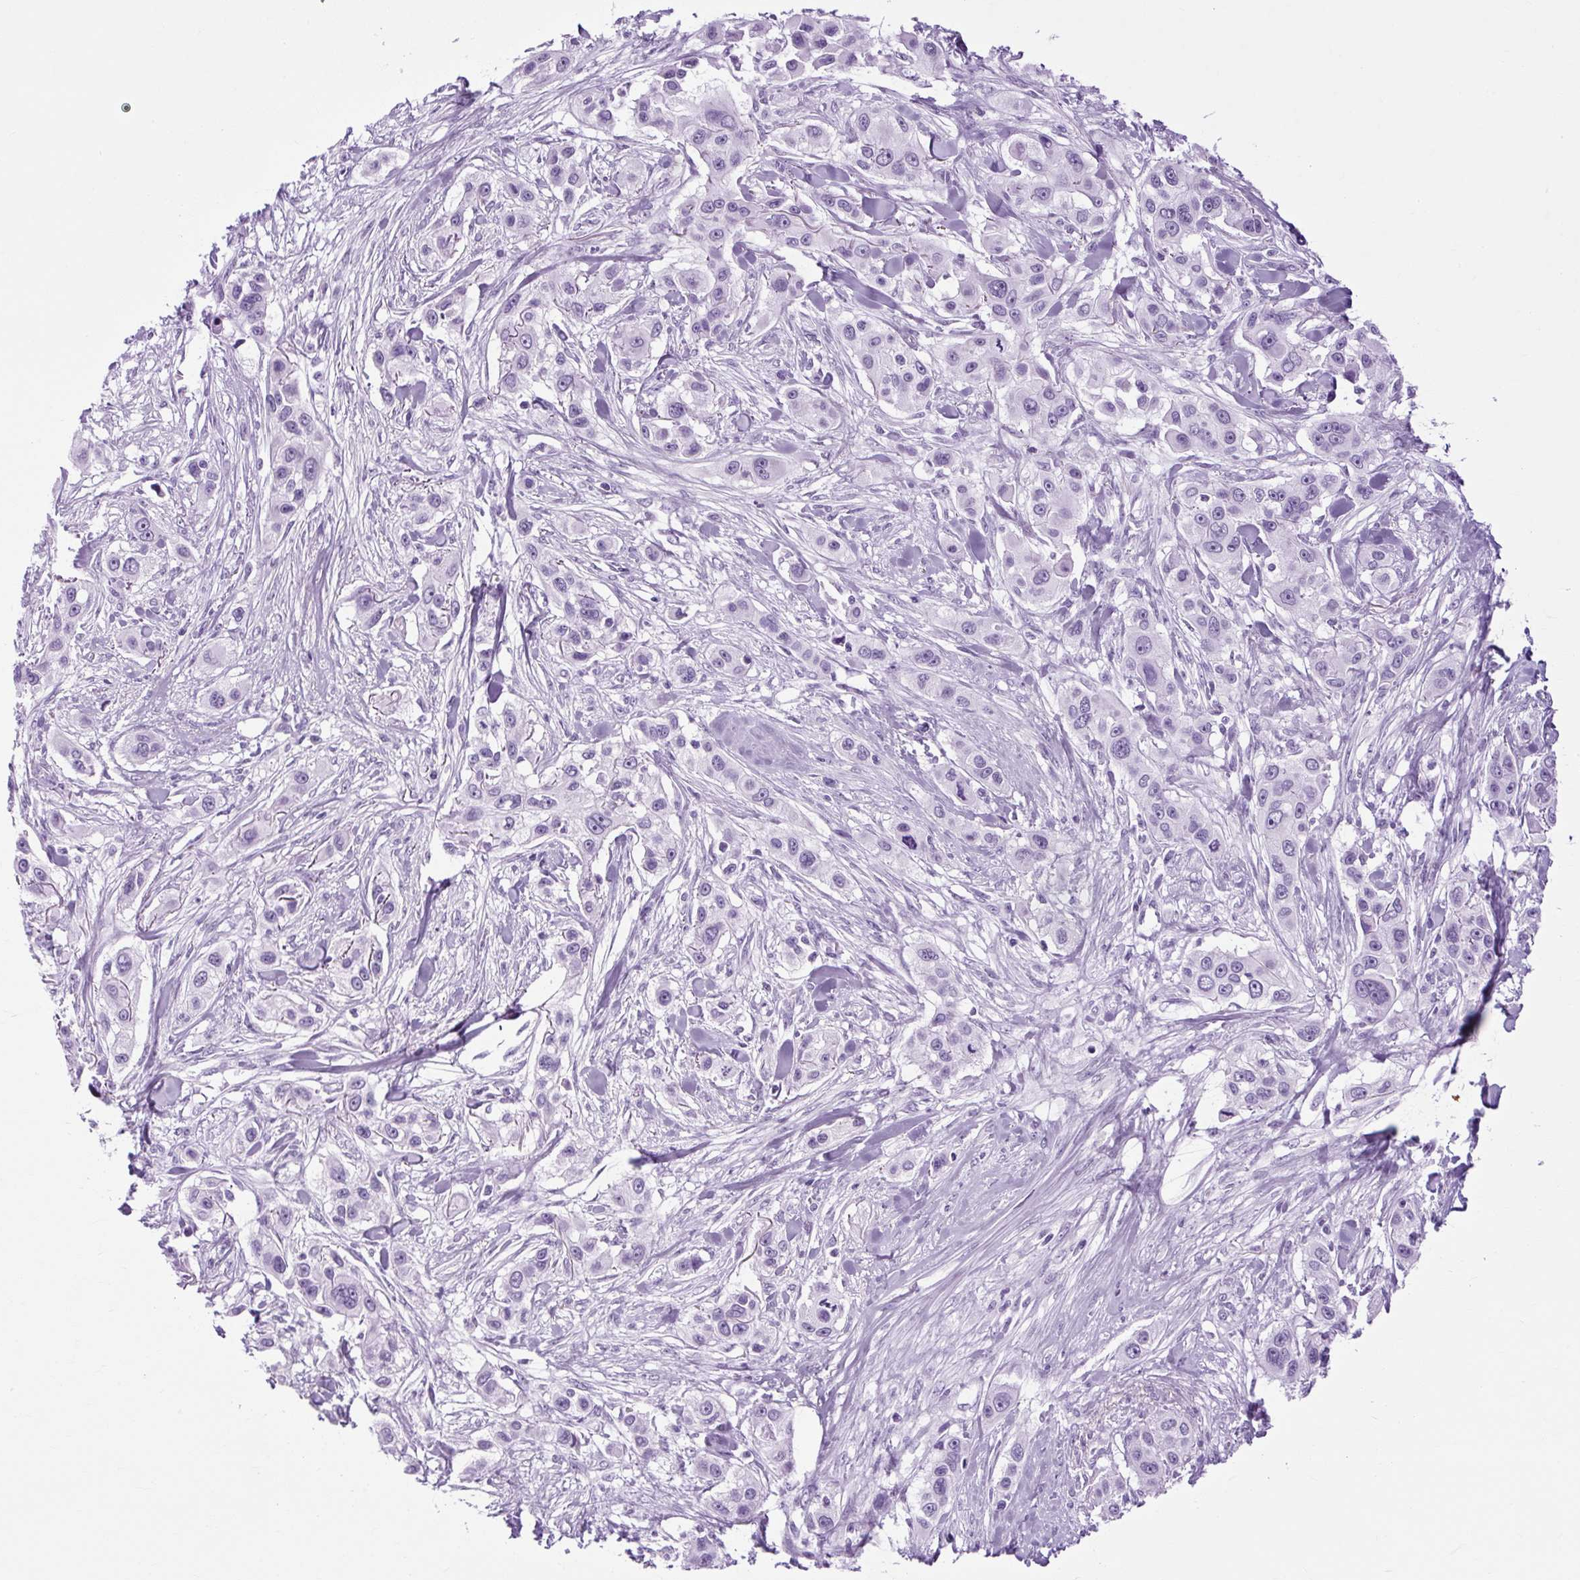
{"staining": {"intensity": "negative", "quantity": "none", "location": "none"}, "tissue": "skin cancer", "cell_type": "Tumor cells", "image_type": "cancer", "snomed": [{"axis": "morphology", "description": "Squamous cell carcinoma, NOS"}, {"axis": "topography", "description": "Skin"}], "caption": "A photomicrograph of human skin cancer (squamous cell carcinoma) is negative for staining in tumor cells.", "gene": "B3GNT4", "patient": {"sex": "male", "age": 63}}